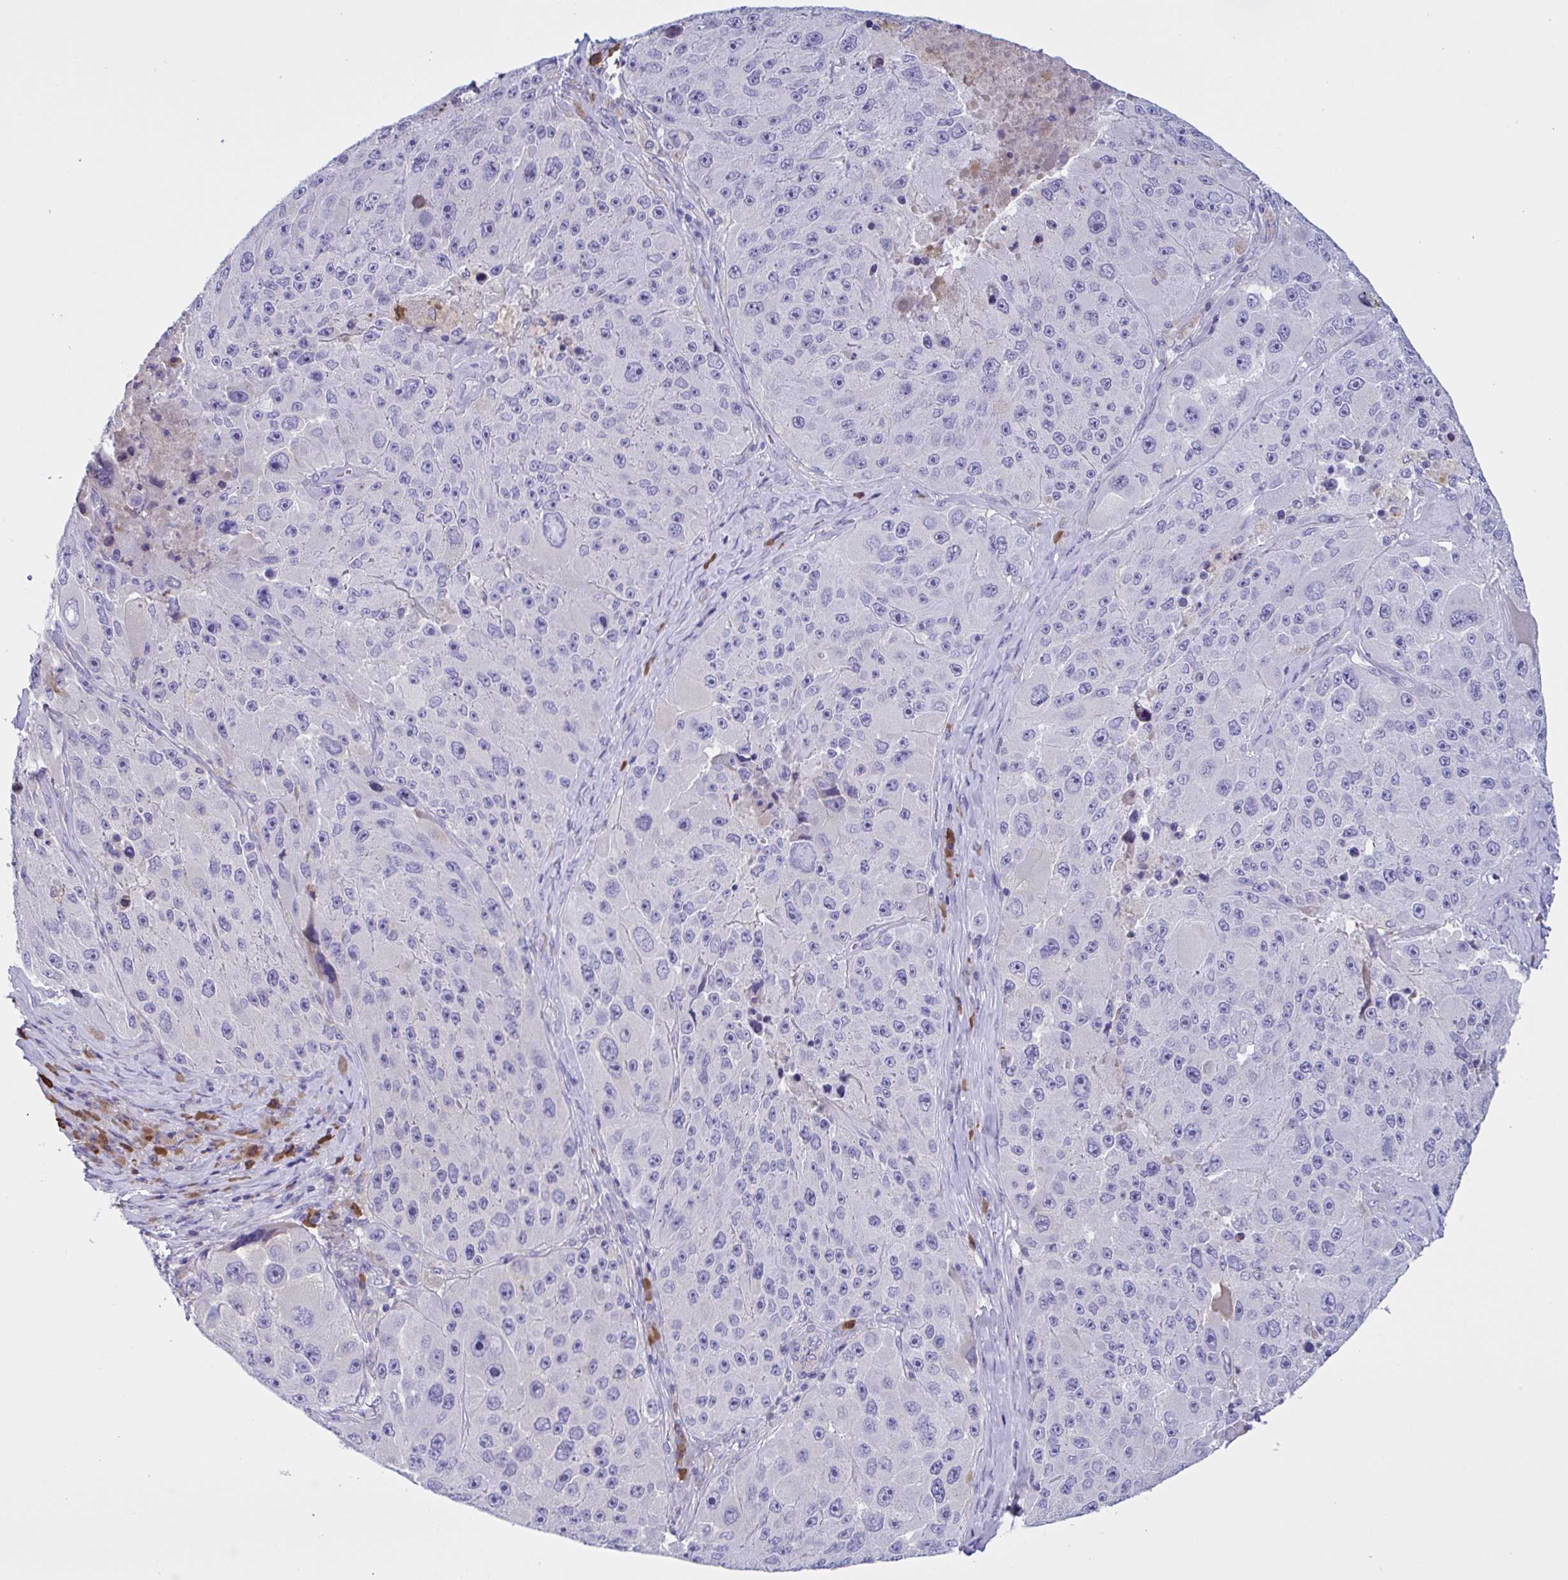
{"staining": {"intensity": "negative", "quantity": "none", "location": "none"}, "tissue": "melanoma", "cell_type": "Tumor cells", "image_type": "cancer", "snomed": [{"axis": "morphology", "description": "Malignant melanoma, Metastatic site"}, {"axis": "topography", "description": "Lymph node"}], "caption": "Human malignant melanoma (metastatic site) stained for a protein using IHC demonstrates no expression in tumor cells.", "gene": "MS4A14", "patient": {"sex": "male", "age": 62}}